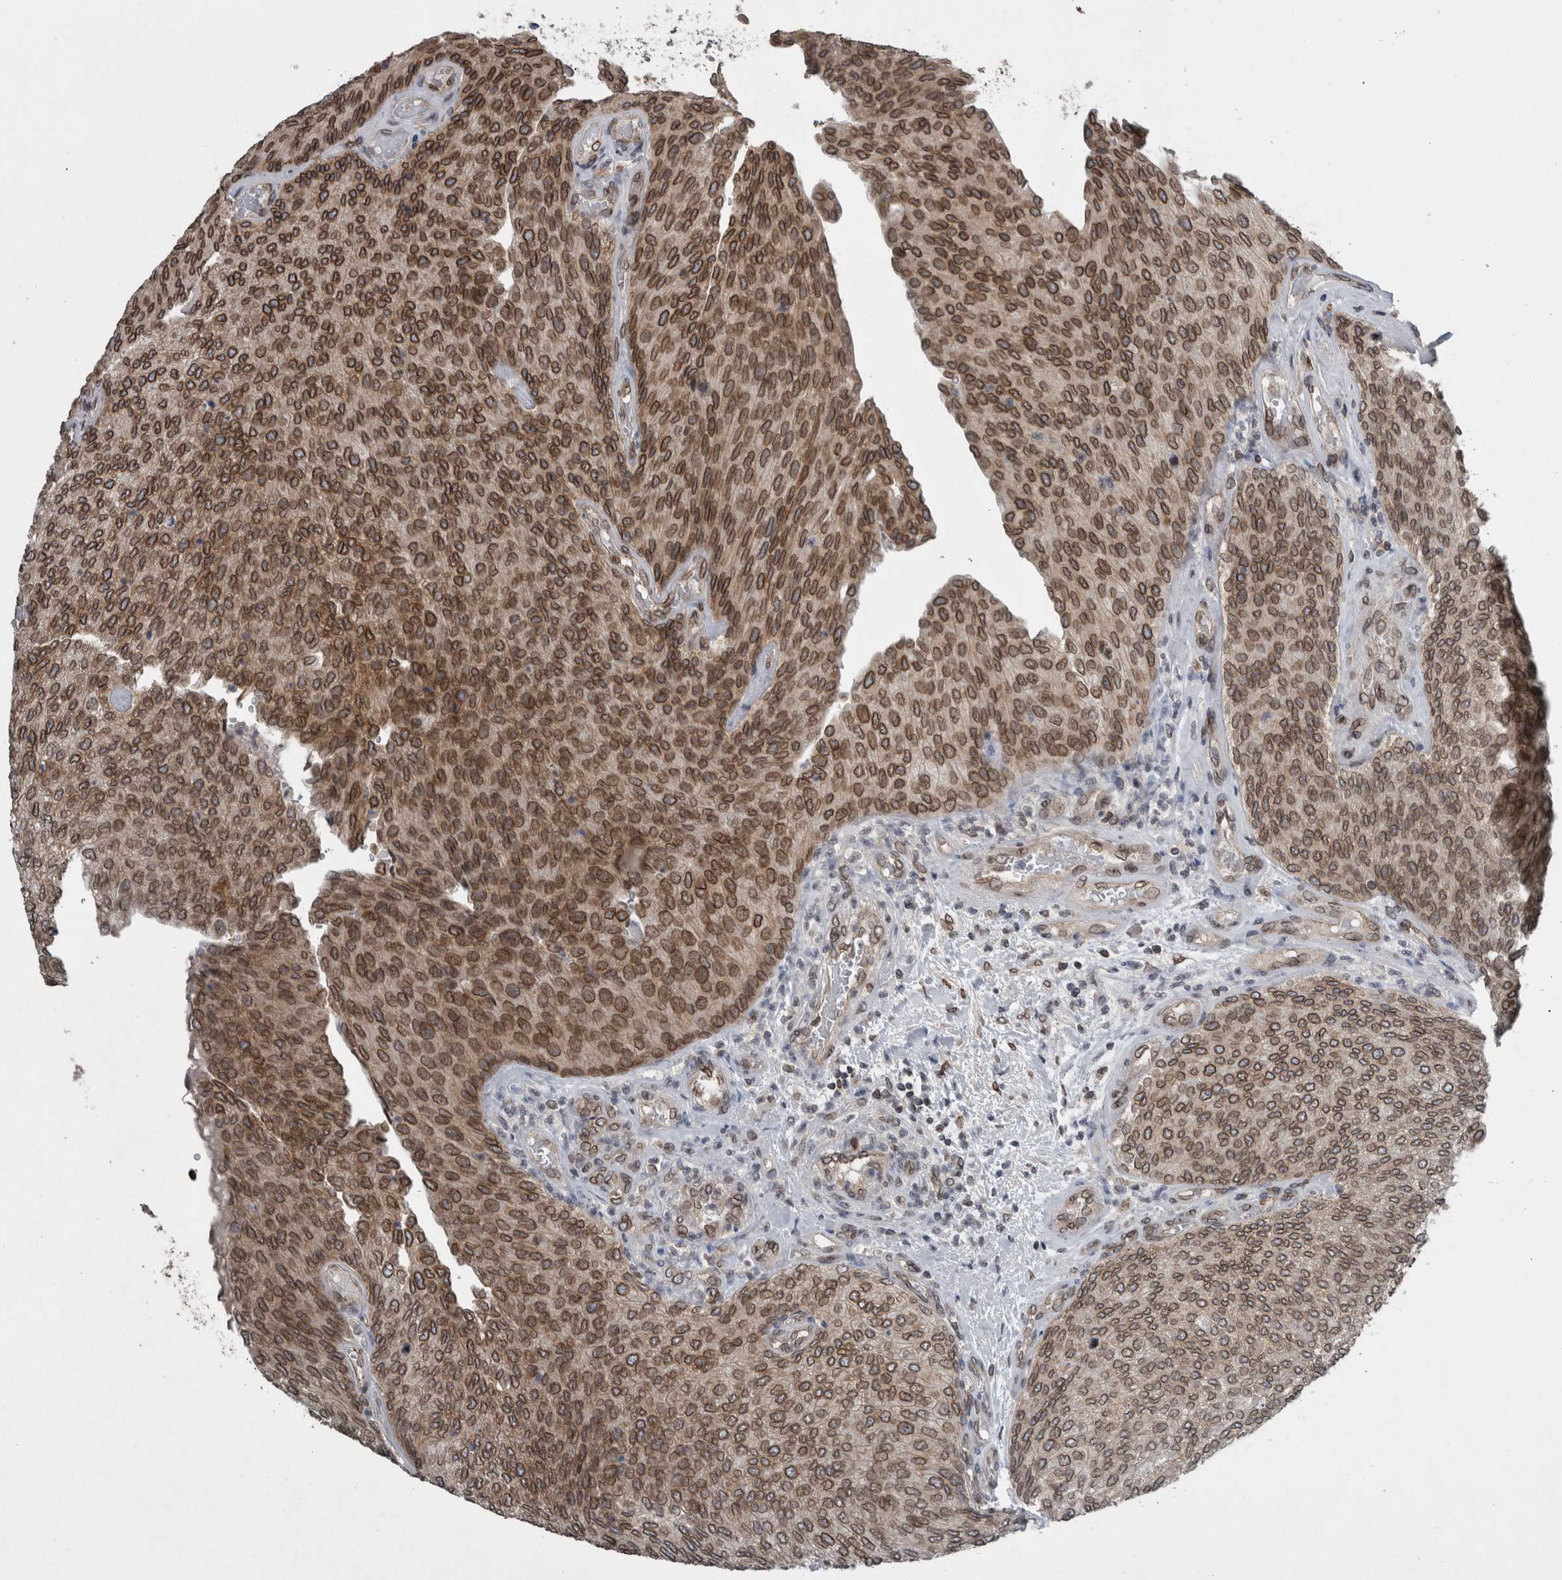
{"staining": {"intensity": "strong", "quantity": ">75%", "location": "cytoplasmic/membranous,nuclear"}, "tissue": "urothelial cancer", "cell_type": "Tumor cells", "image_type": "cancer", "snomed": [{"axis": "morphology", "description": "Urothelial carcinoma, Low grade"}, {"axis": "topography", "description": "Urinary bladder"}], "caption": "High-magnification brightfield microscopy of urothelial carcinoma (low-grade) stained with DAB (brown) and counterstained with hematoxylin (blue). tumor cells exhibit strong cytoplasmic/membranous and nuclear staining is seen in approximately>75% of cells.", "gene": "RANBP2", "patient": {"sex": "female", "age": 79}}